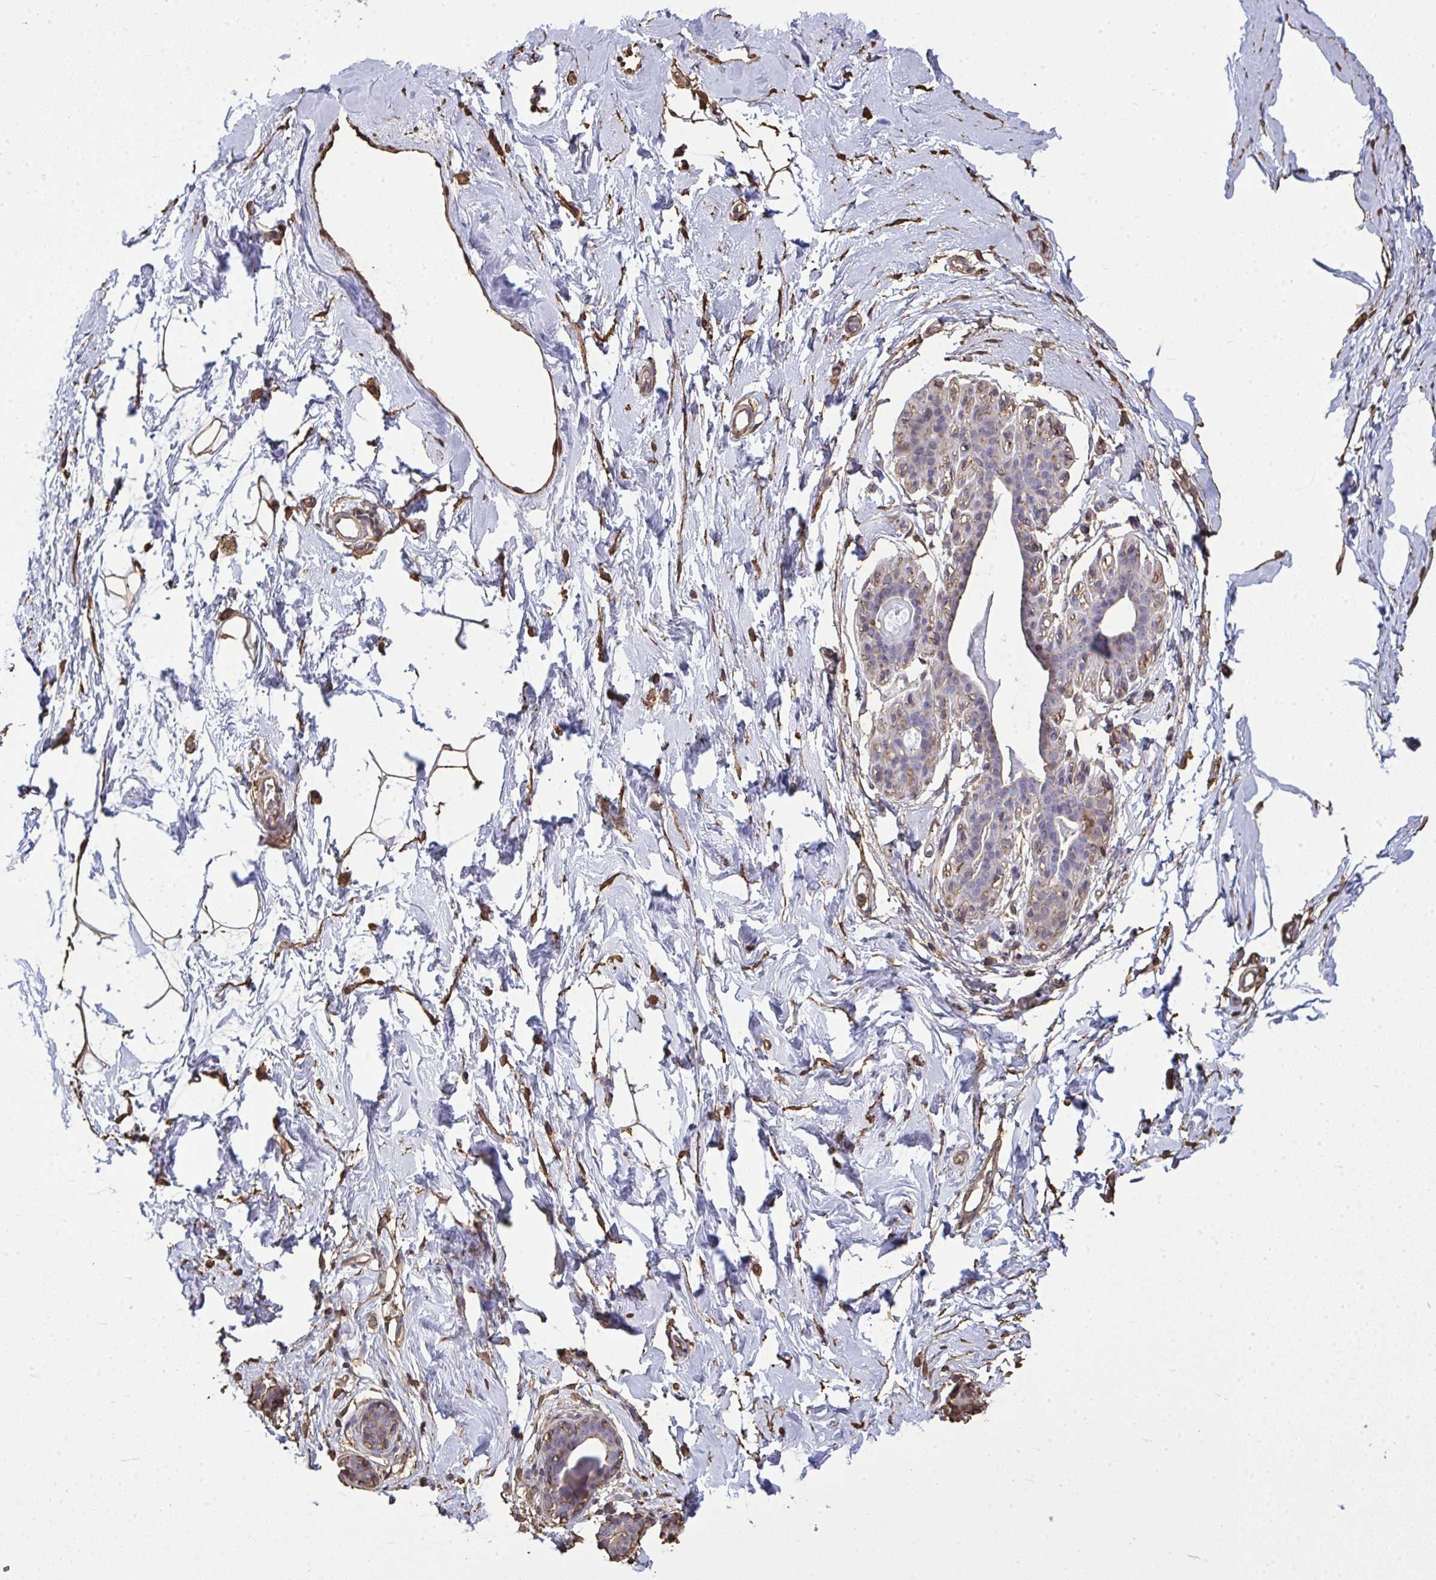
{"staining": {"intensity": "moderate", "quantity": ">75%", "location": "cytoplasmic/membranous"}, "tissue": "breast", "cell_type": "Adipocytes", "image_type": "normal", "snomed": [{"axis": "morphology", "description": "Normal tissue, NOS"}, {"axis": "topography", "description": "Breast"}], "caption": "Immunohistochemistry of benign human breast displays medium levels of moderate cytoplasmic/membranous positivity in about >75% of adipocytes.", "gene": "ANXA5", "patient": {"sex": "female", "age": 45}}